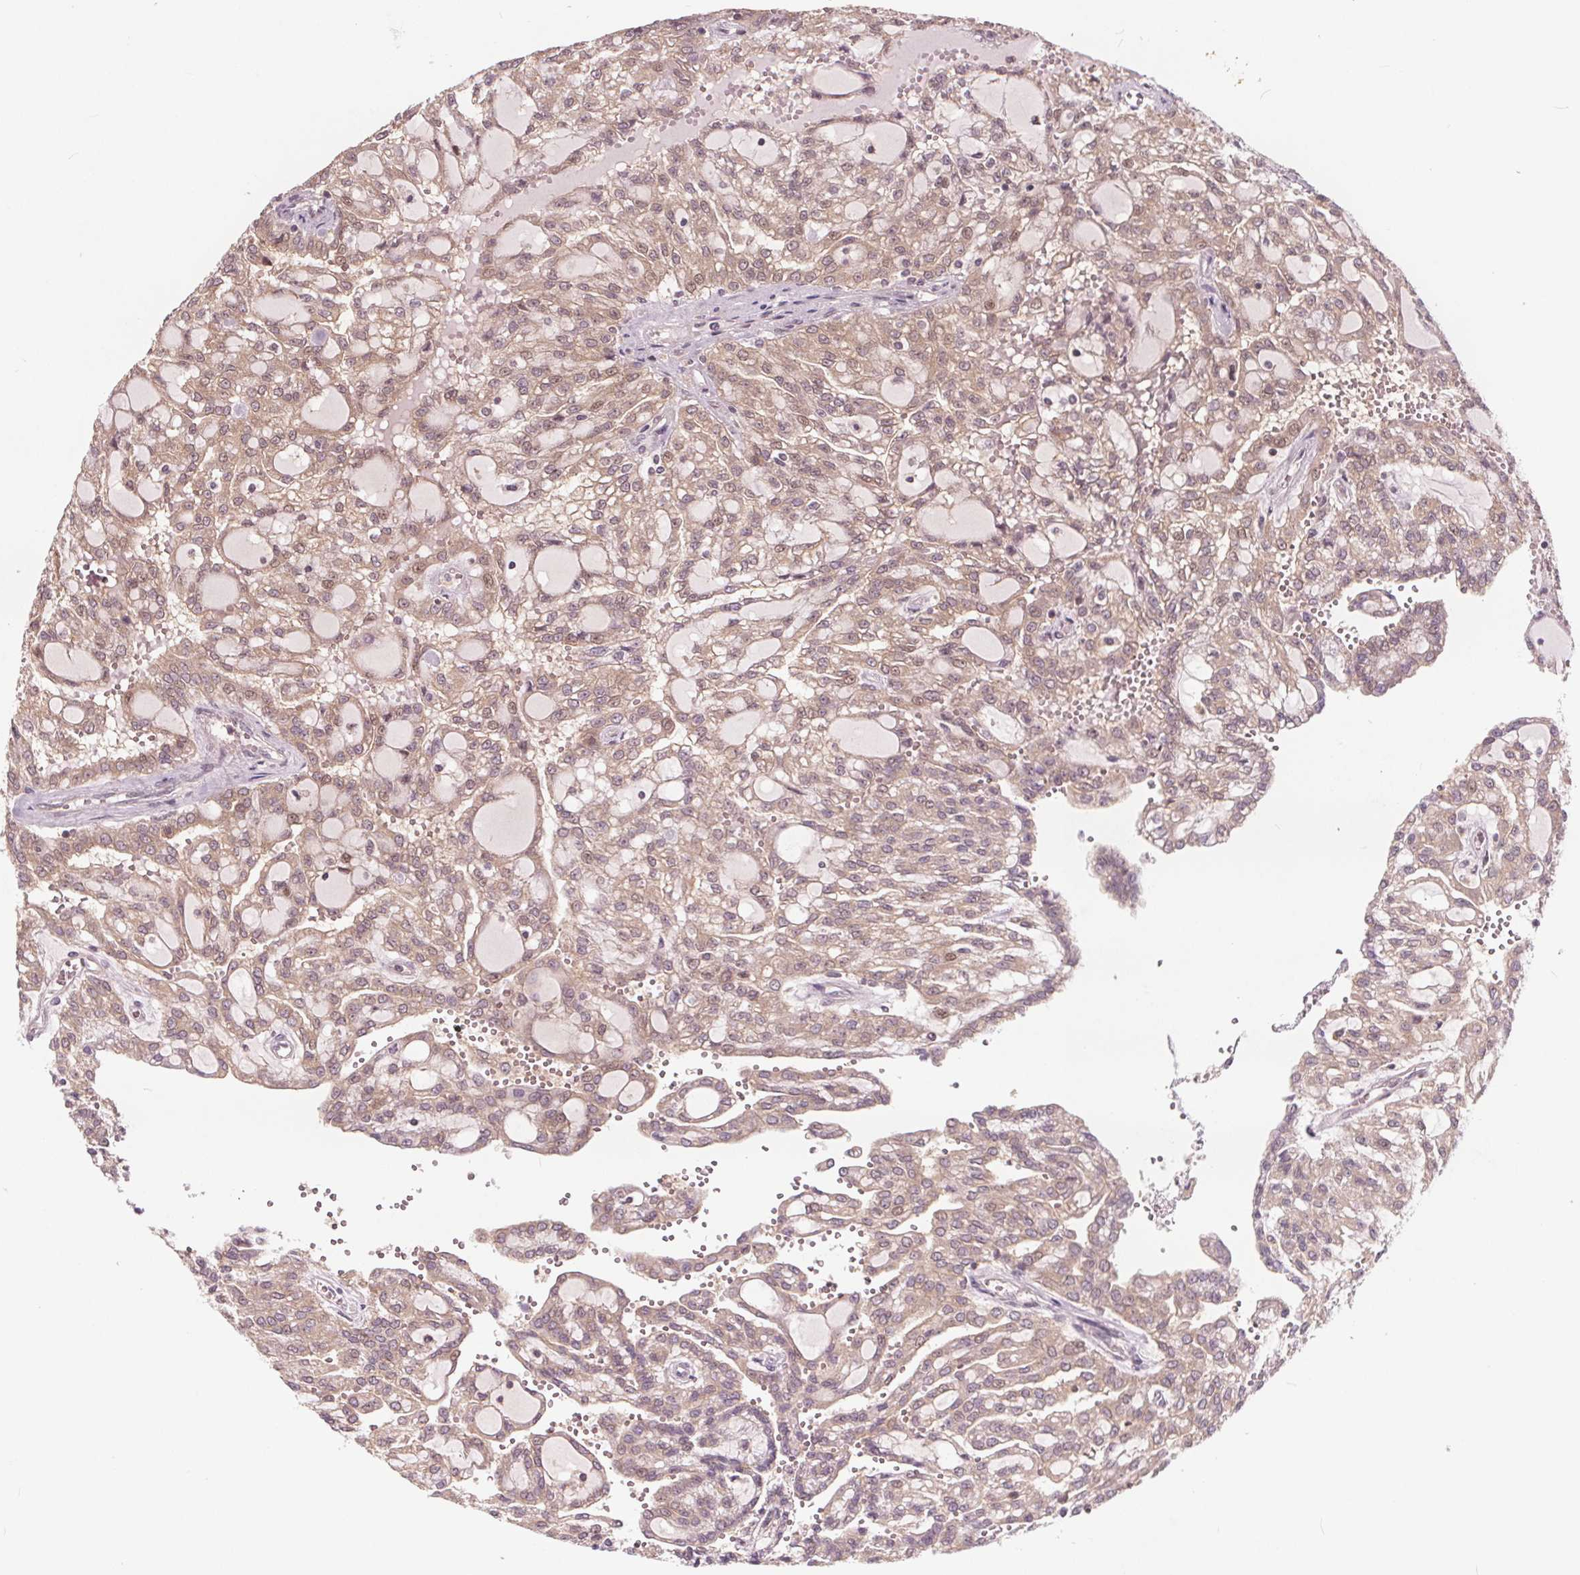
{"staining": {"intensity": "weak", "quantity": ">75%", "location": "cytoplasmic/membranous"}, "tissue": "renal cancer", "cell_type": "Tumor cells", "image_type": "cancer", "snomed": [{"axis": "morphology", "description": "Adenocarcinoma, NOS"}, {"axis": "topography", "description": "Kidney"}], "caption": "This image demonstrates immunohistochemistry (IHC) staining of human renal cancer, with low weak cytoplasmic/membranous positivity in about >75% of tumor cells.", "gene": "HIF1AN", "patient": {"sex": "male", "age": 63}}